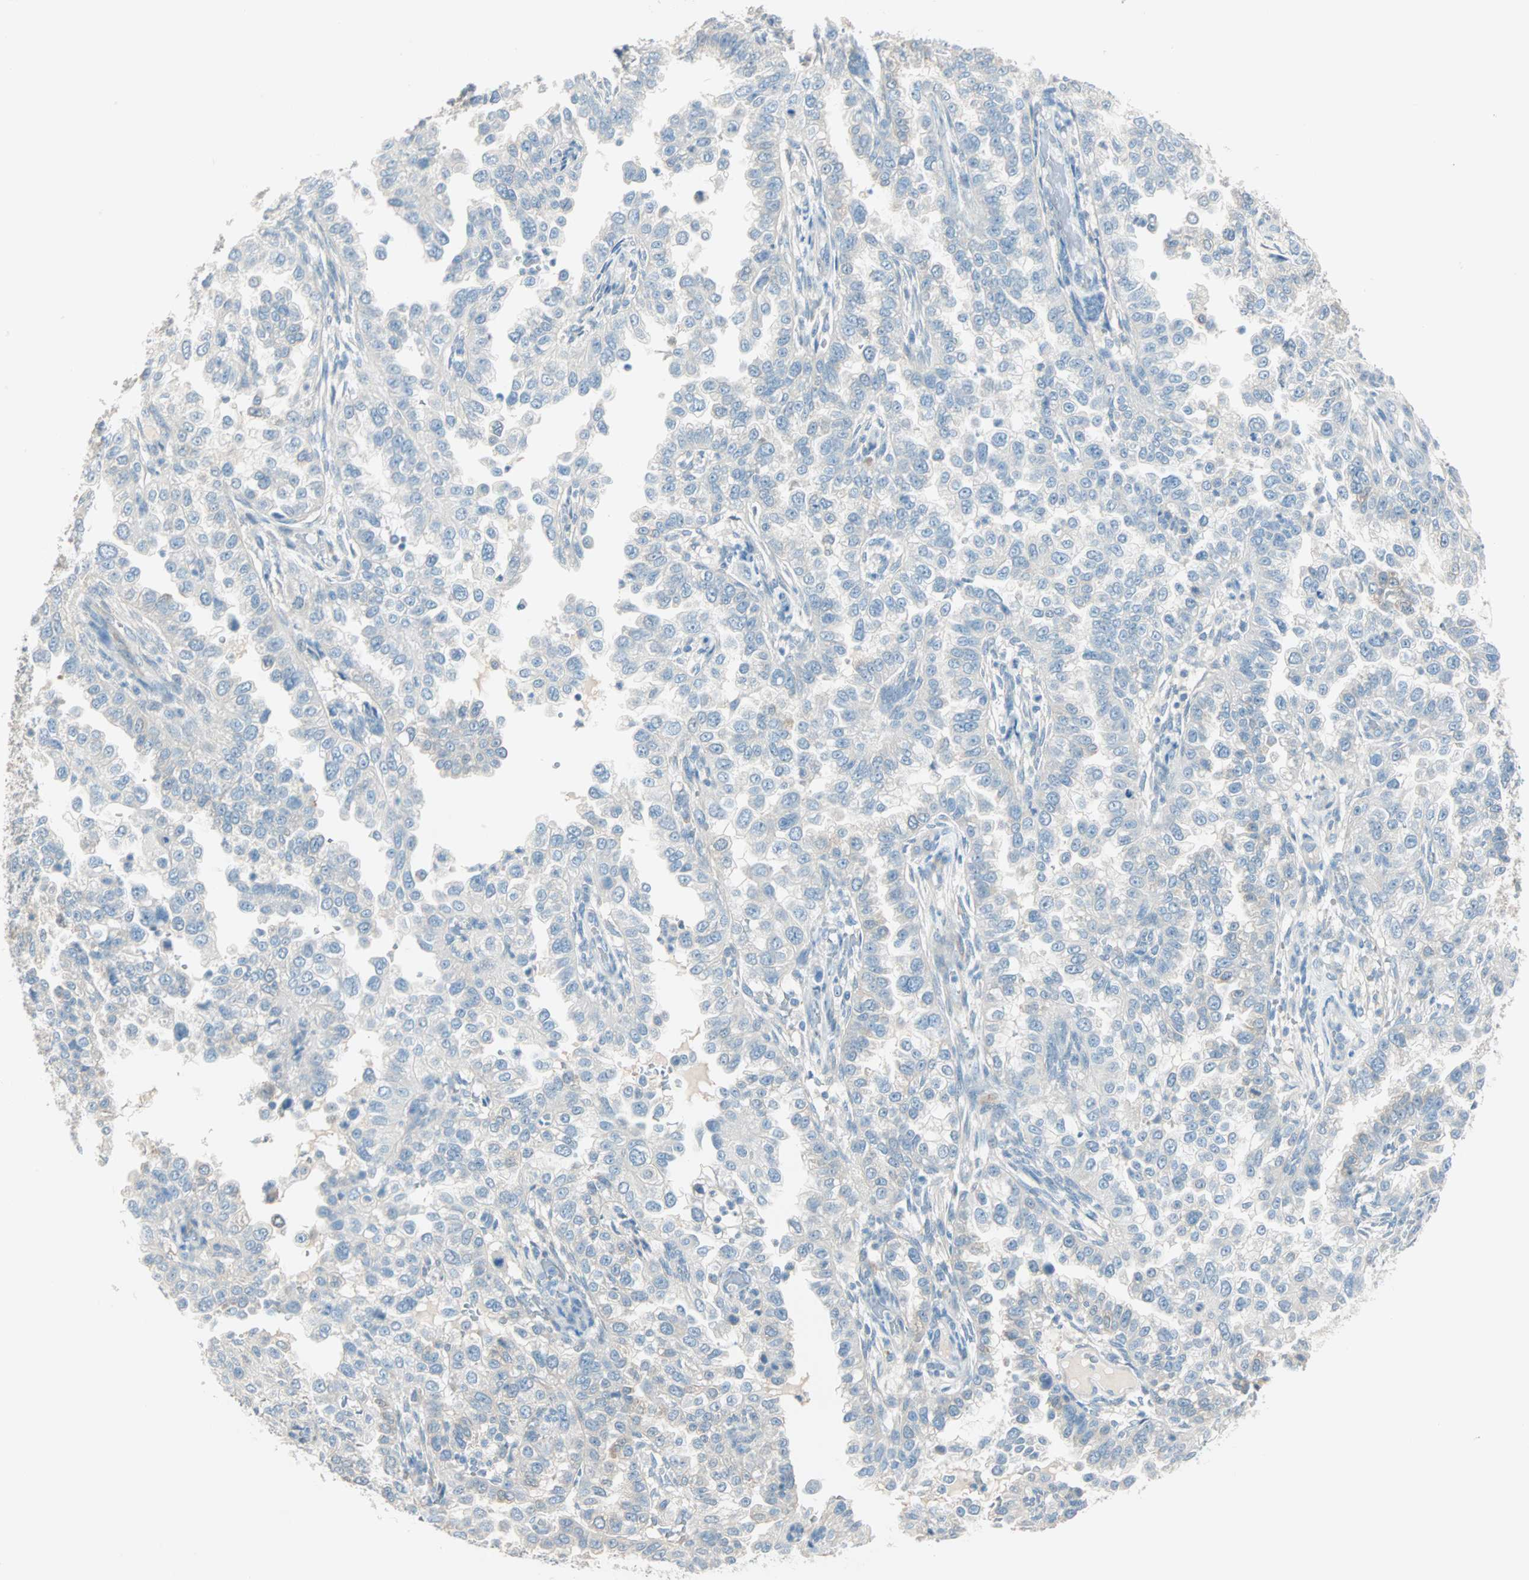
{"staining": {"intensity": "weak", "quantity": "<25%", "location": "cytoplasmic/membranous"}, "tissue": "endometrial cancer", "cell_type": "Tumor cells", "image_type": "cancer", "snomed": [{"axis": "morphology", "description": "Adenocarcinoma, NOS"}, {"axis": "topography", "description": "Endometrium"}], "caption": "Tumor cells show no significant protein expression in endometrial cancer.", "gene": "ATF6", "patient": {"sex": "female", "age": 85}}